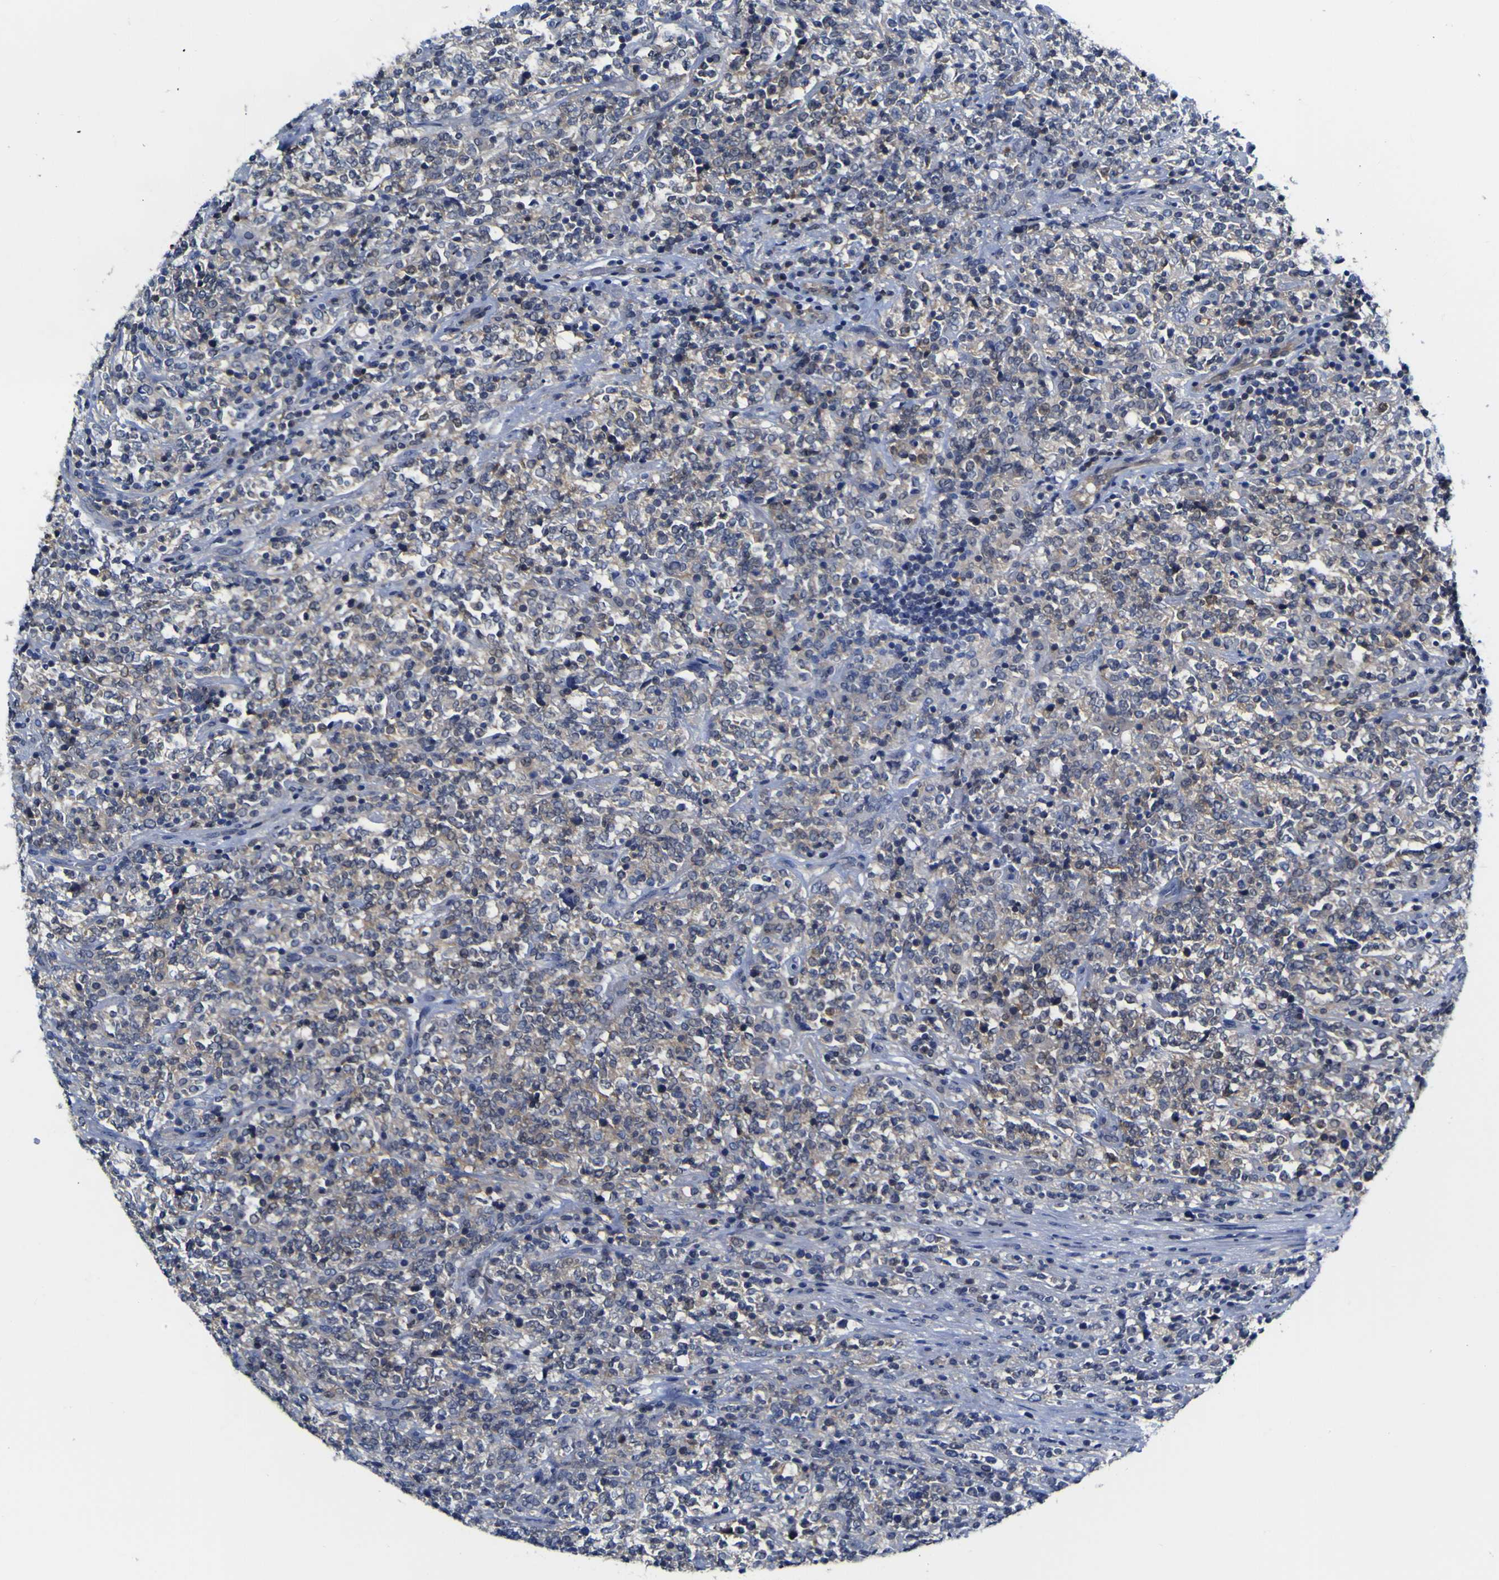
{"staining": {"intensity": "weak", "quantity": "<25%", "location": "cytoplasmic/membranous"}, "tissue": "lymphoma", "cell_type": "Tumor cells", "image_type": "cancer", "snomed": [{"axis": "morphology", "description": "Malignant lymphoma, non-Hodgkin's type, High grade"}, {"axis": "topography", "description": "Soft tissue"}], "caption": "Human lymphoma stained for a protein using immunohistochemistry (IHC) shows no staining in tumor cells.", "gene": "CASP6", "patient": {"sex": "male", "age": 18}}